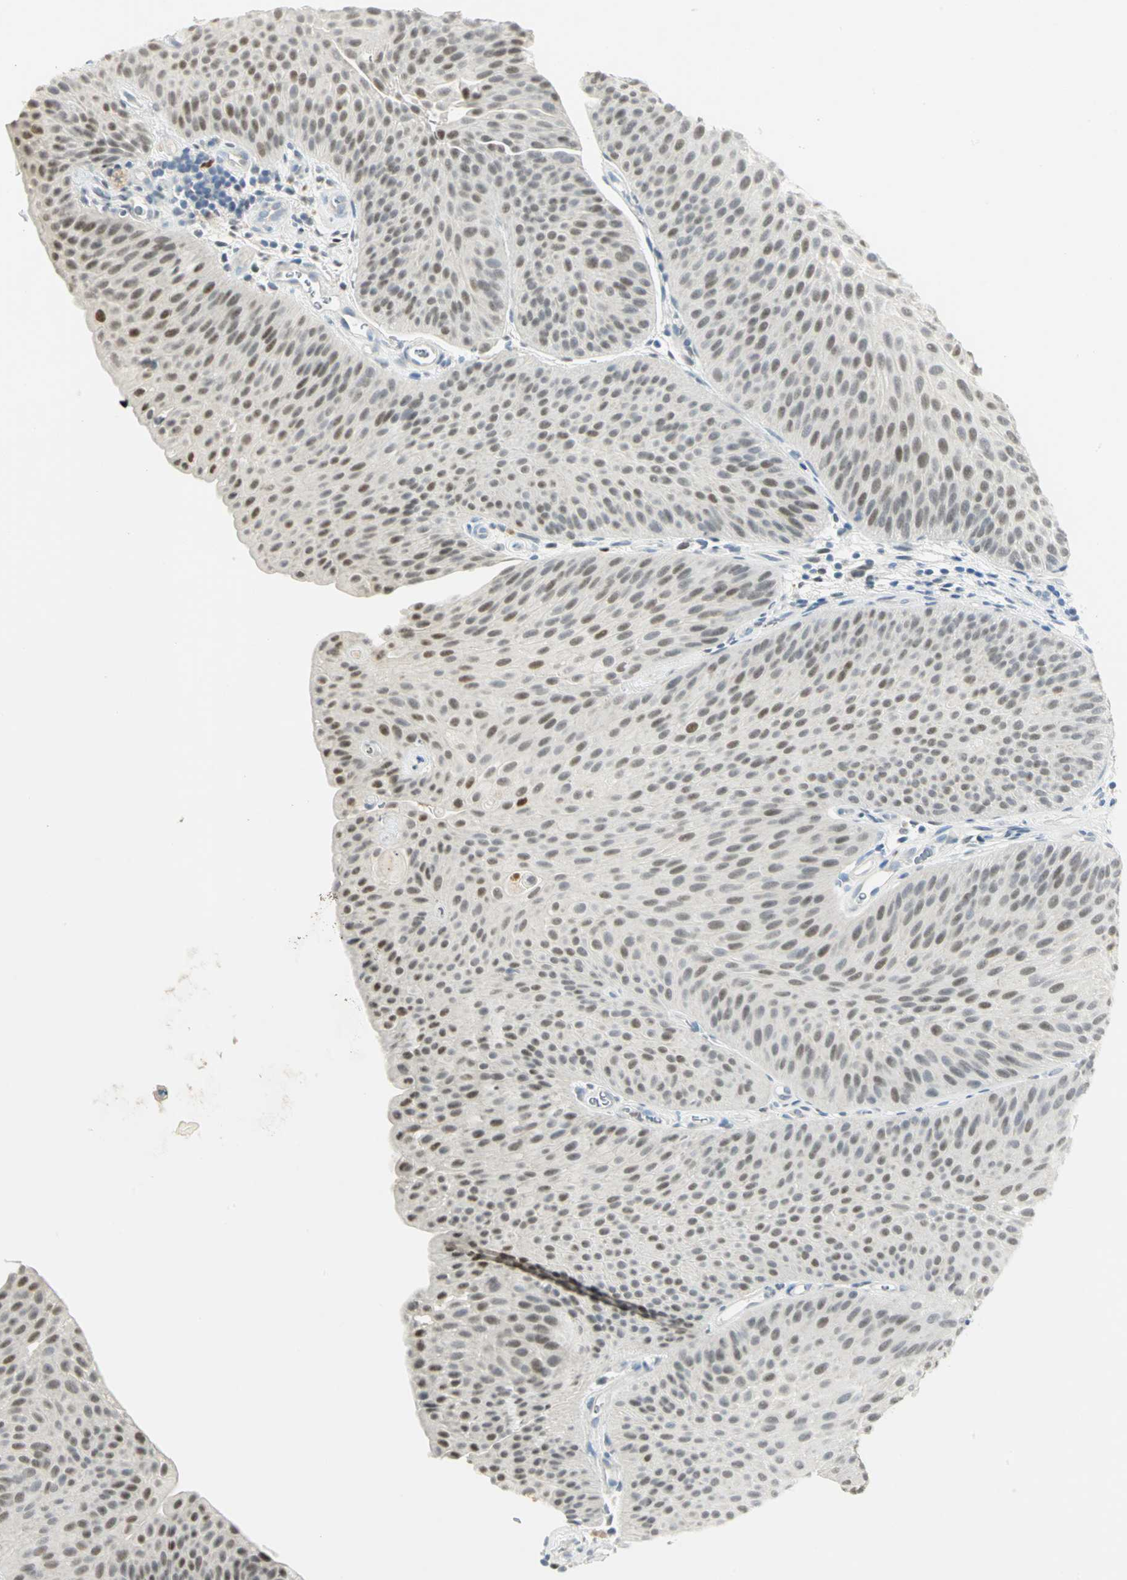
{"staining": {"intensity": "moderate", "quantity": "25%-75%", "location": "nuclear"}, "tissue": "urothelial cancer", "cell_type": "Tumor cells", "image_type": "cancer", "snomed": [{"axis": "morphology", "description": "Urothelial carcinoma, Low grade"}, {"axis": "topography", "description": "Urinary bladder"}], "caption": "A histopathology image of human urothelial carcinoma (low-grade) stained for a protein exhibits moderate nuclear brown staining in tumor cells. The protein is shown in brown color, while the nuclei are stained blue.", "gene": "BCL6", "patient": {"sex": "female", "age": 60}}